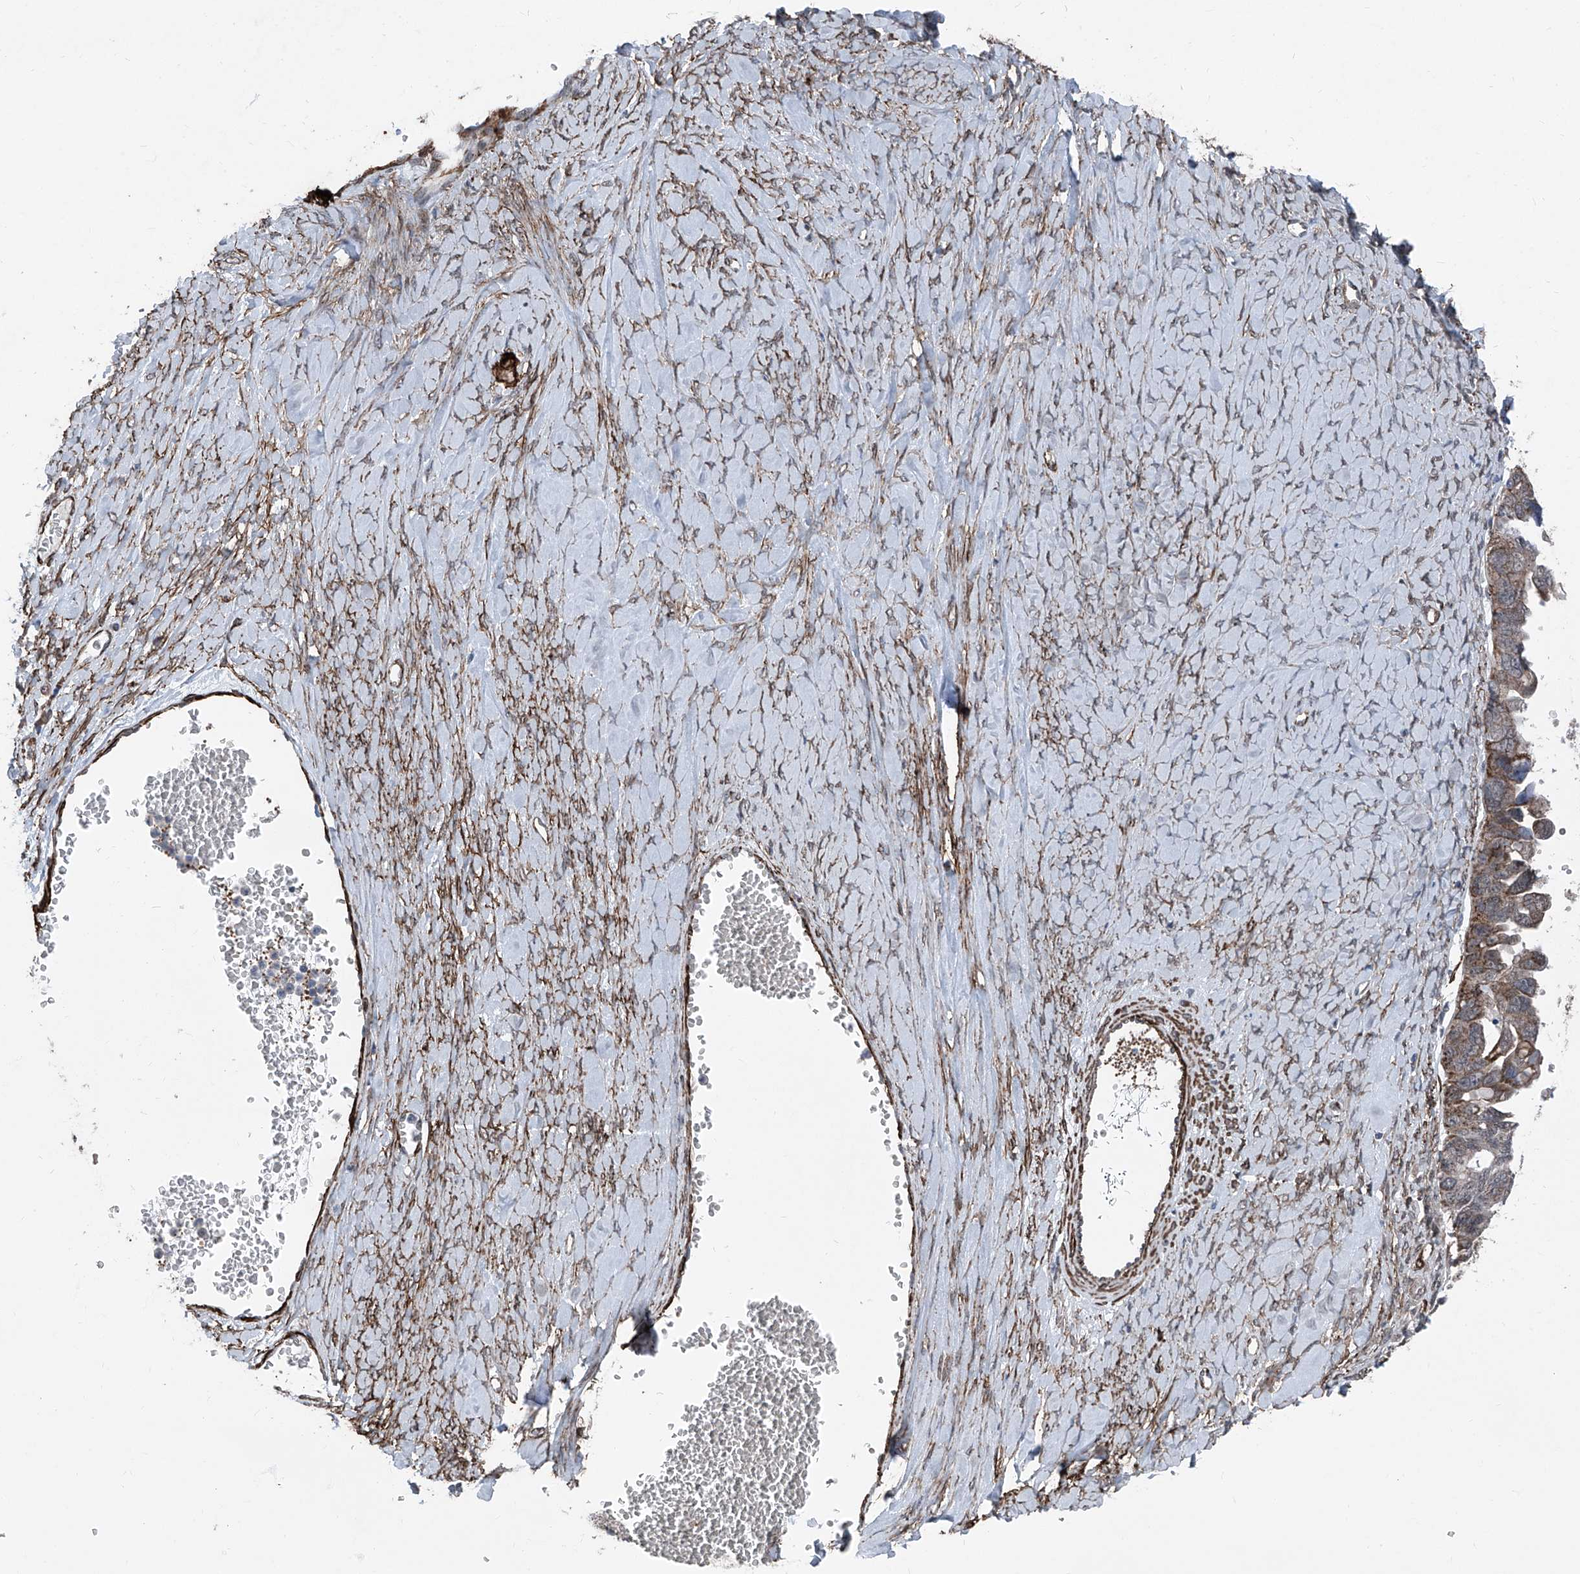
{"staining": {"intensity": "moderate", "quantity": "<25%", "location": "cytoplasmic/membranous"}, "tissue": "ovarian cancer", "cell_type": "Tumor cells", "image_type": "cancer", "snomed": [{"axis": "morphology", "description": "Cystadenocarcinoma, serous, NOS"}, {"axis": "topography", "description": "Ovary"}], "caption": "Human ovarian cancer stained with a brown dye shows moderate cytoplasmic/membranous positive expression in approximately <25% of tumor cells.", "gene": "COA7", "patient": {"sex": "female", "age": 79}}